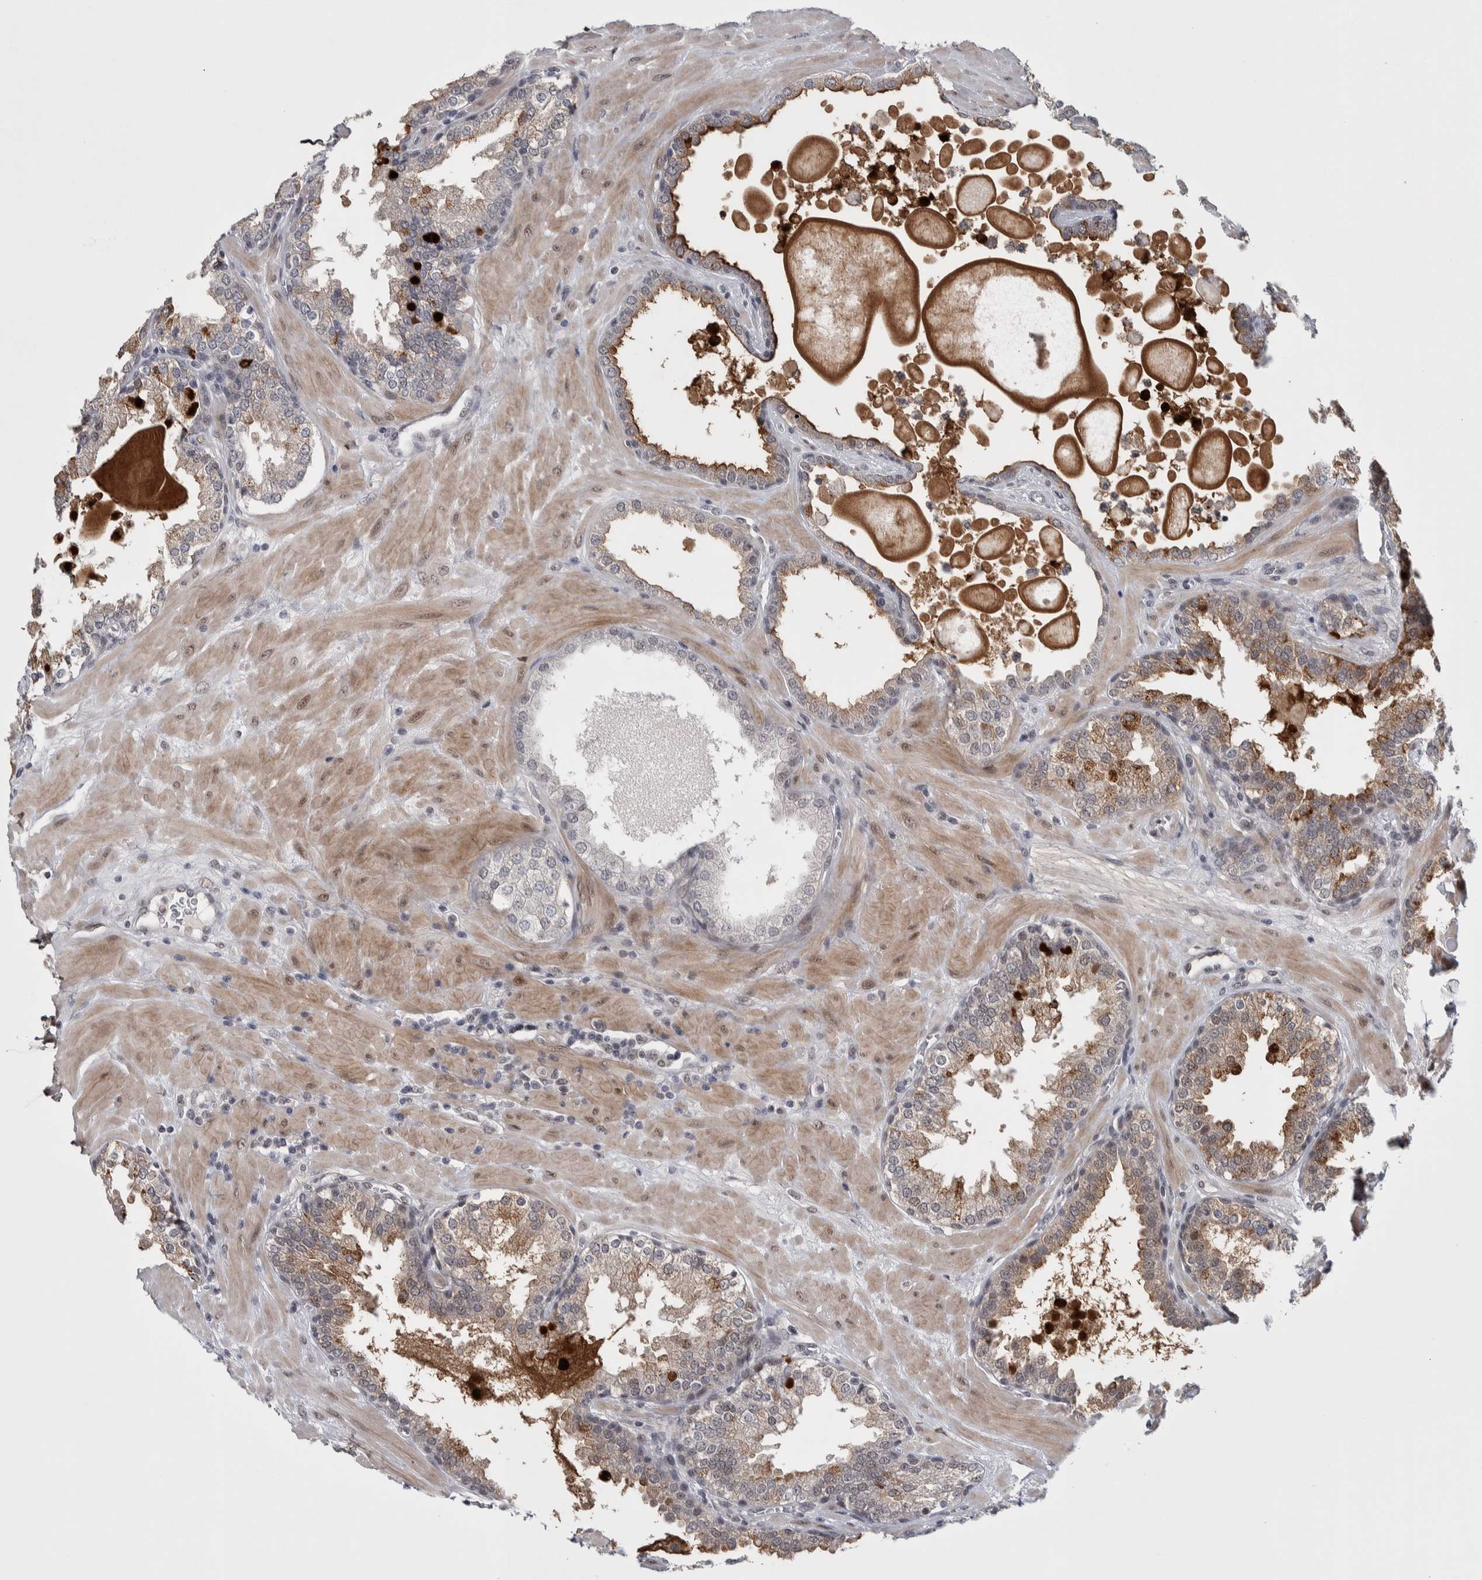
{"staining": {"intensity": "moderate", "quantity": "<25%", "location": "cytoplasmic/membranous"}, "tissue": "prostate", "cell_type": "Glandular cells", "image_type": "normal", "snomed": [{"axis": "morphology", "description": "Normal tissue, NOS"}, {"axis": "topography", "description": "Prostate"}], "caption": "Immunohistochemistry staining of normal prostate, which demonstrates low levels of moderate cytoplasmic/membranous expression in approximately <25% of glandular cells indicating moderate cytoplasmic/membranous protein expression. The staining was performed using DAB (3,3'-diaminobenzidine) (brown) for protein detection and nuclei were counterstained in hematoxylin (blue).", "gene": "ASPN", "patient": {"sex": "male", "age": 51}}